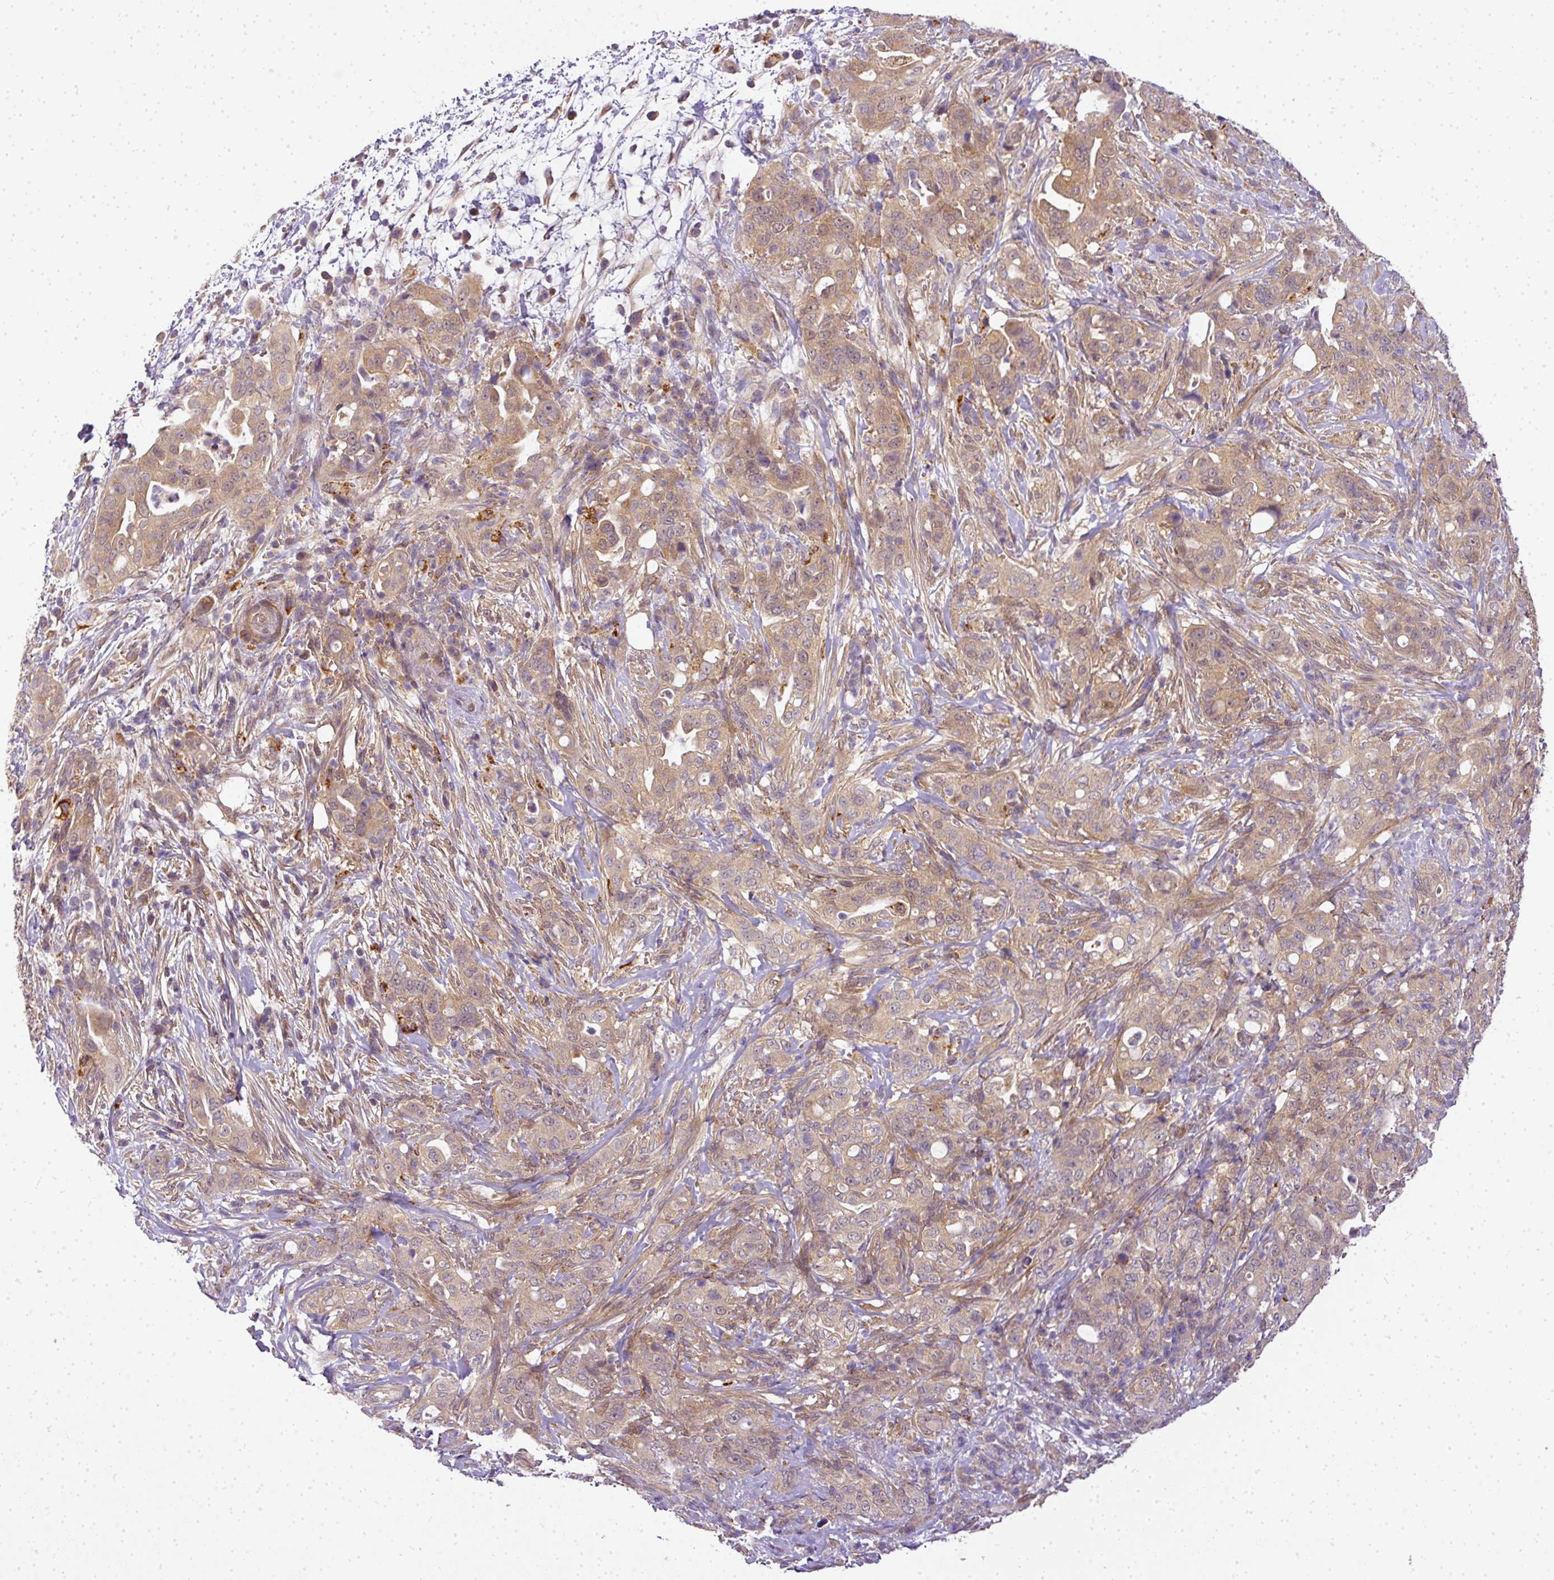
{"staining": {"intensity": "moderate", "quantity": ">75%", "location": "cytoplasmic/membranous"}, "tissue": "pancreatic cancer", "cell_type": "Tumor cells", "image_type": "cancer", "snomed": [{"axis": "morphology", "description": "Normal tissue, NOS"}, {"axis": "morphology", "description": "Adenocarcinoma, NOS"}, {"axis": "topography", "description": "Lymph node"}, {"axis": "topography", "description": "Pancreas"}], "caption": "Protein expression by immunohistochemistry shows moderate cytoplasmic/membranous positivity in about >75% of tumor cells in pancreatic adenocarcinoma.", "gene": "ADH5", "patient": {"sex": "female", "age": 67}}